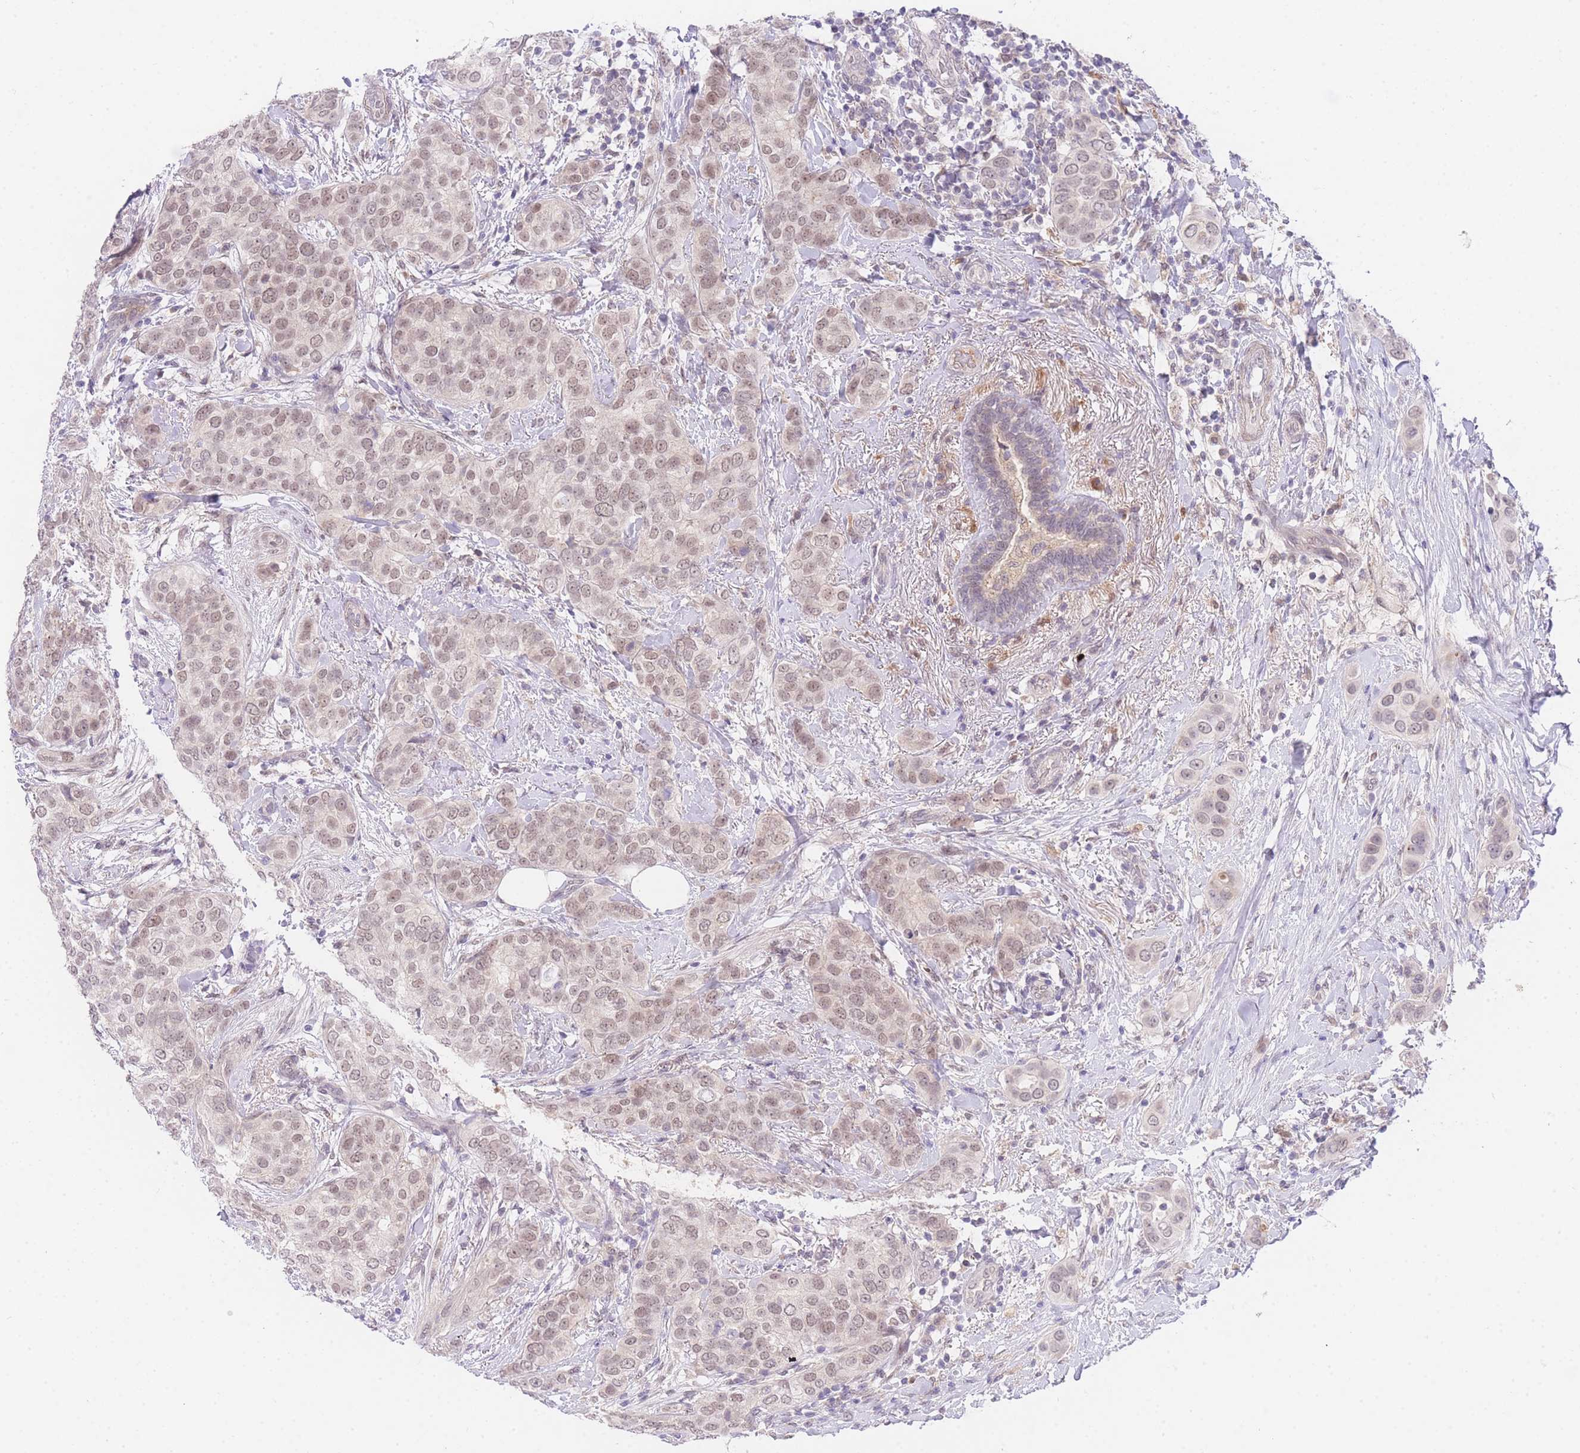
{"staining": {"intensity": "weak", "quantity": ">75%", "location": "nuclear"}, "tissue": "breast cancer", "cell_type": "Tumor cells", "image_type": "cancer", "snomed": [{"axis": "morphology", "description": "Lobular carcinoma"}, {"axis": "topography", "description": "Breast"}], "caption": "Human breast cancer stained with a brown dye reveals weak nuclear positive positivity in about >75% of tumor cells.", "gene": "SLC25A33", "patient": {"sex": "female", "age": 51}}